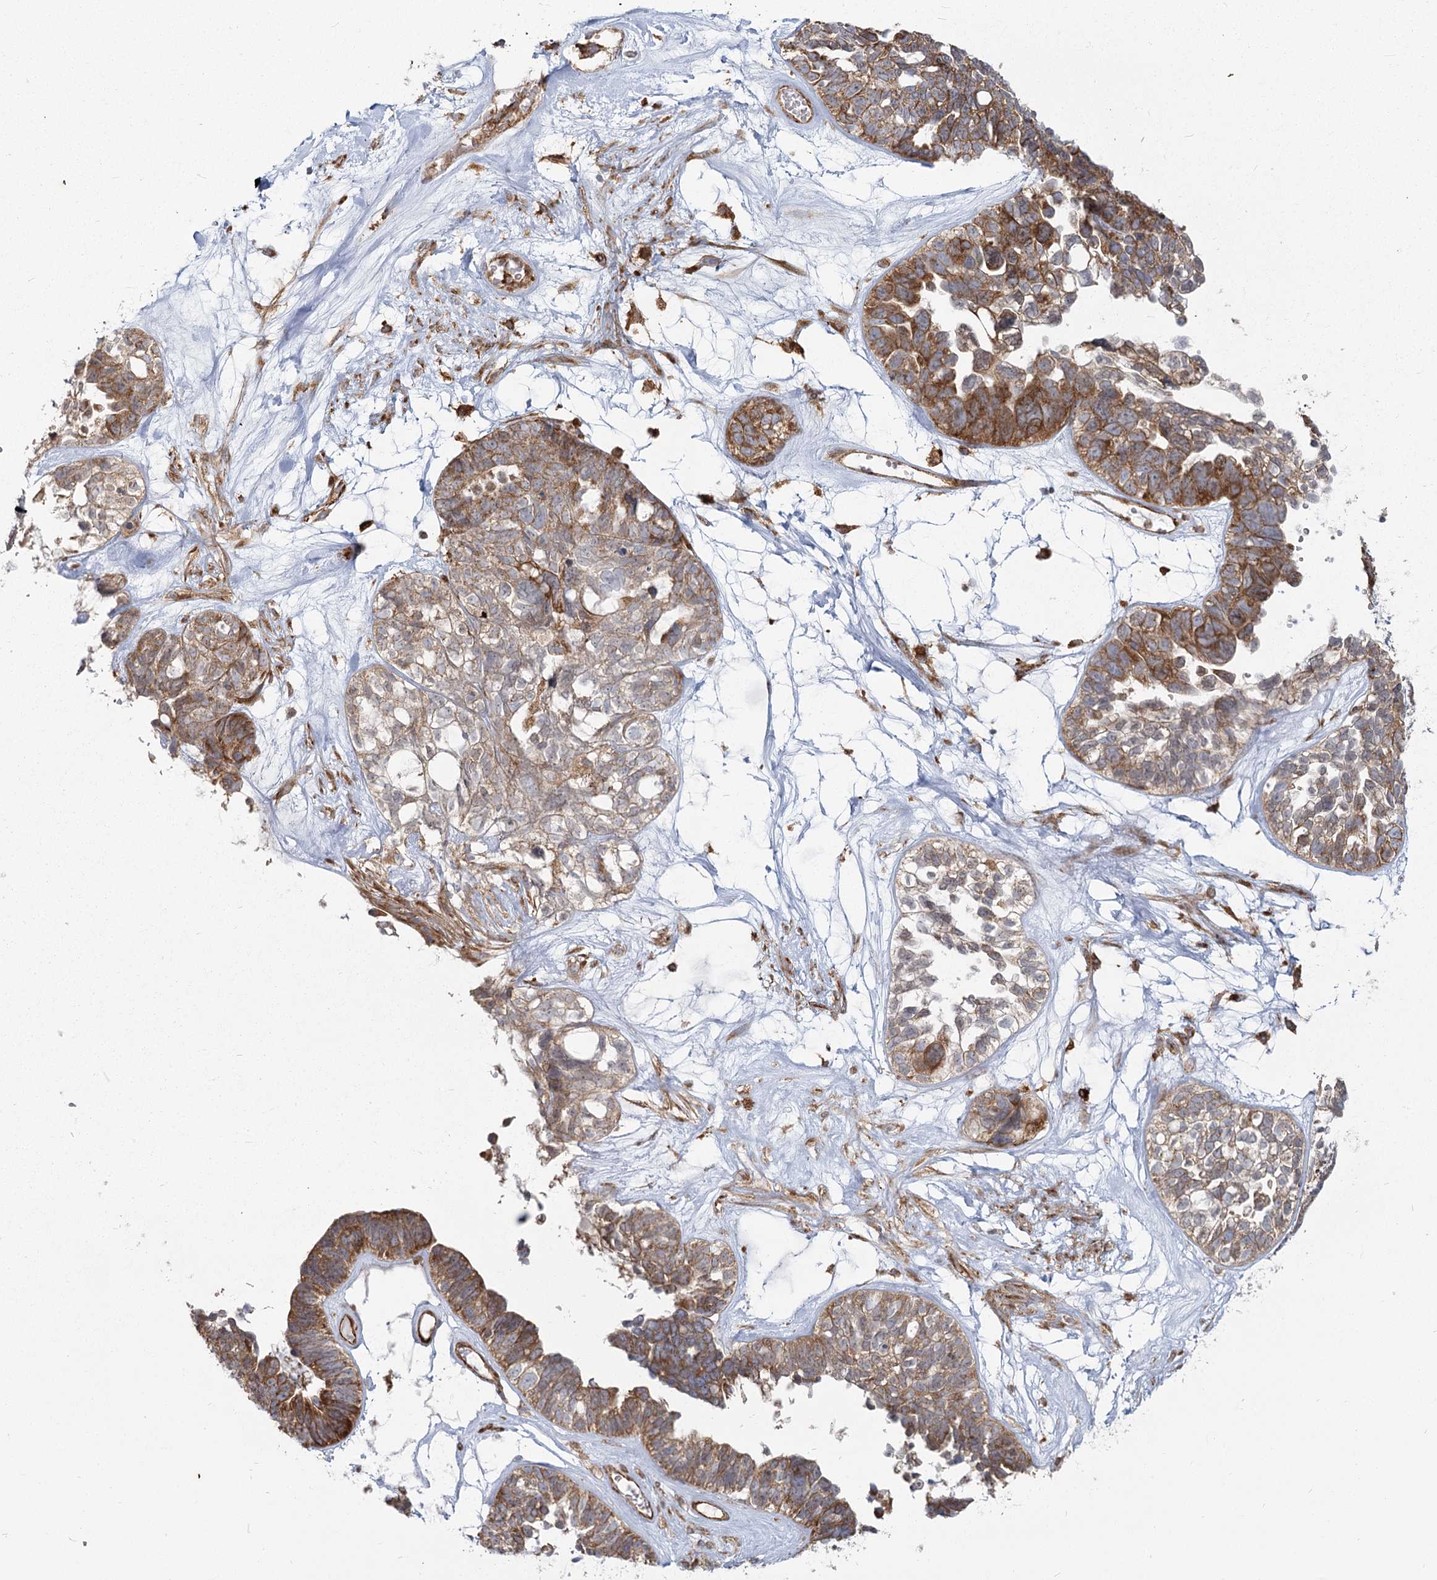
{"staining": {"intensity": "moderate", "quantity": ">75%", "location": "cytoplasmic/membranous"}, "tissue": "ovarian cancer", "cell_type": "Tumor cells", "image_type": "cancer", "snomed": [{"axis": "morphology", "description": "Cystadenocarcinoma, serous, NOS"}, {"axis": "topography", "description": "Ovary"}], "caption": "A brown stain highlights moderate cytoplasmic/membranous staining of a protein in human ovarian cancer (serous cystadenocarcinoma) tumor cells.", "gene": "HARS2", "patient": {"sex": "female", "age": 79}}